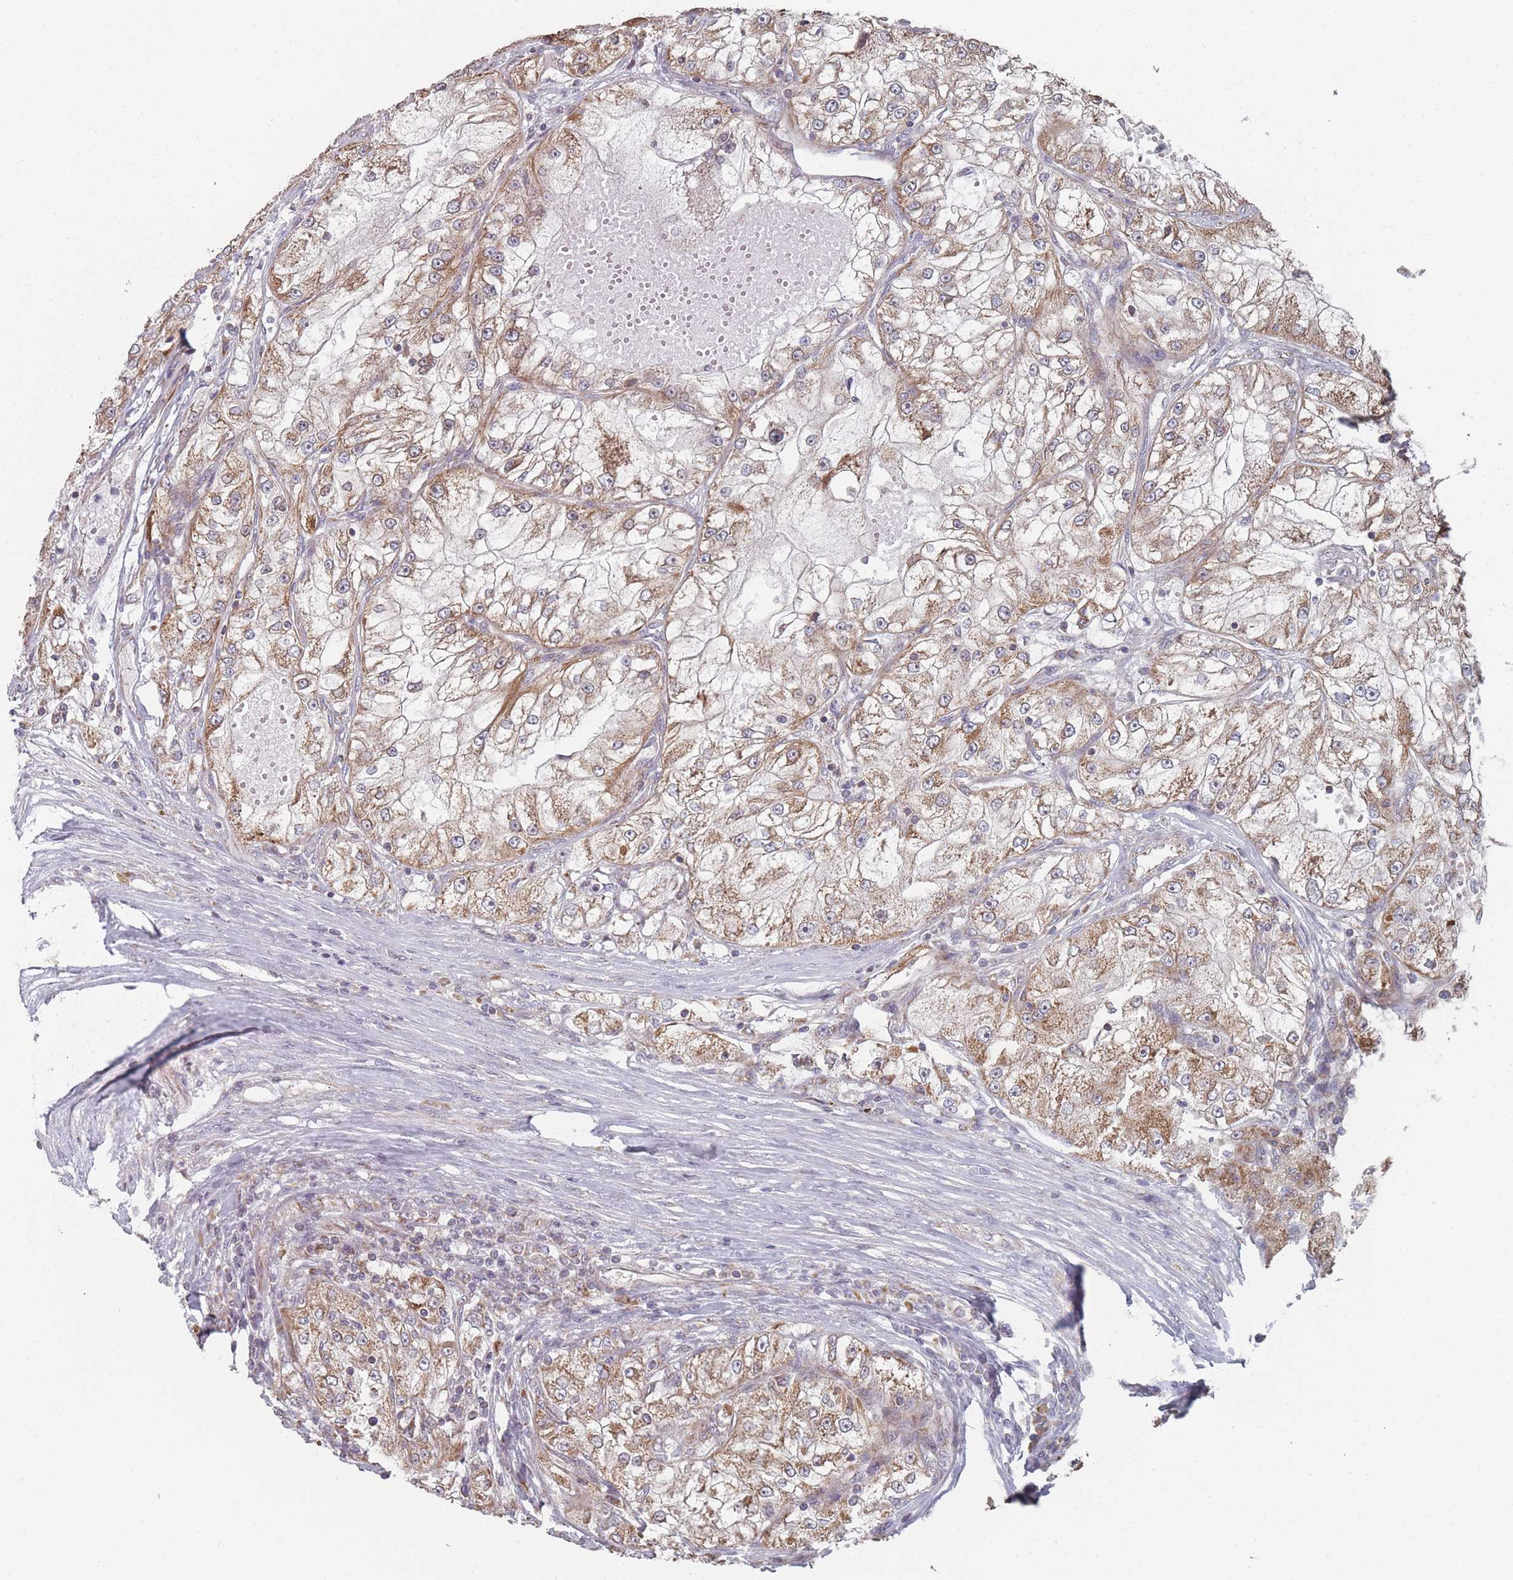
{"staining": {"intensity": "moderate", "quantity": ">75%", "location": "cytoplasmic/membranous"}, "tissue": "renal cancer", "cell_type": "Tumor cells", "image_type": "cancer", "snomed": [{"axis": "morphology", "description": "Adenocarcinoma, NOS"}, {"axis": "topography", "description": "Kidney"}], "caption": "IHC of human adenocarcinoma (renal) exhibits medium levels of moderate cytoplasmic/membranous positivity in about >75% of tumor cells.", "gene": "PSMB3", "patient": {"sex": "female", "age": 72}}